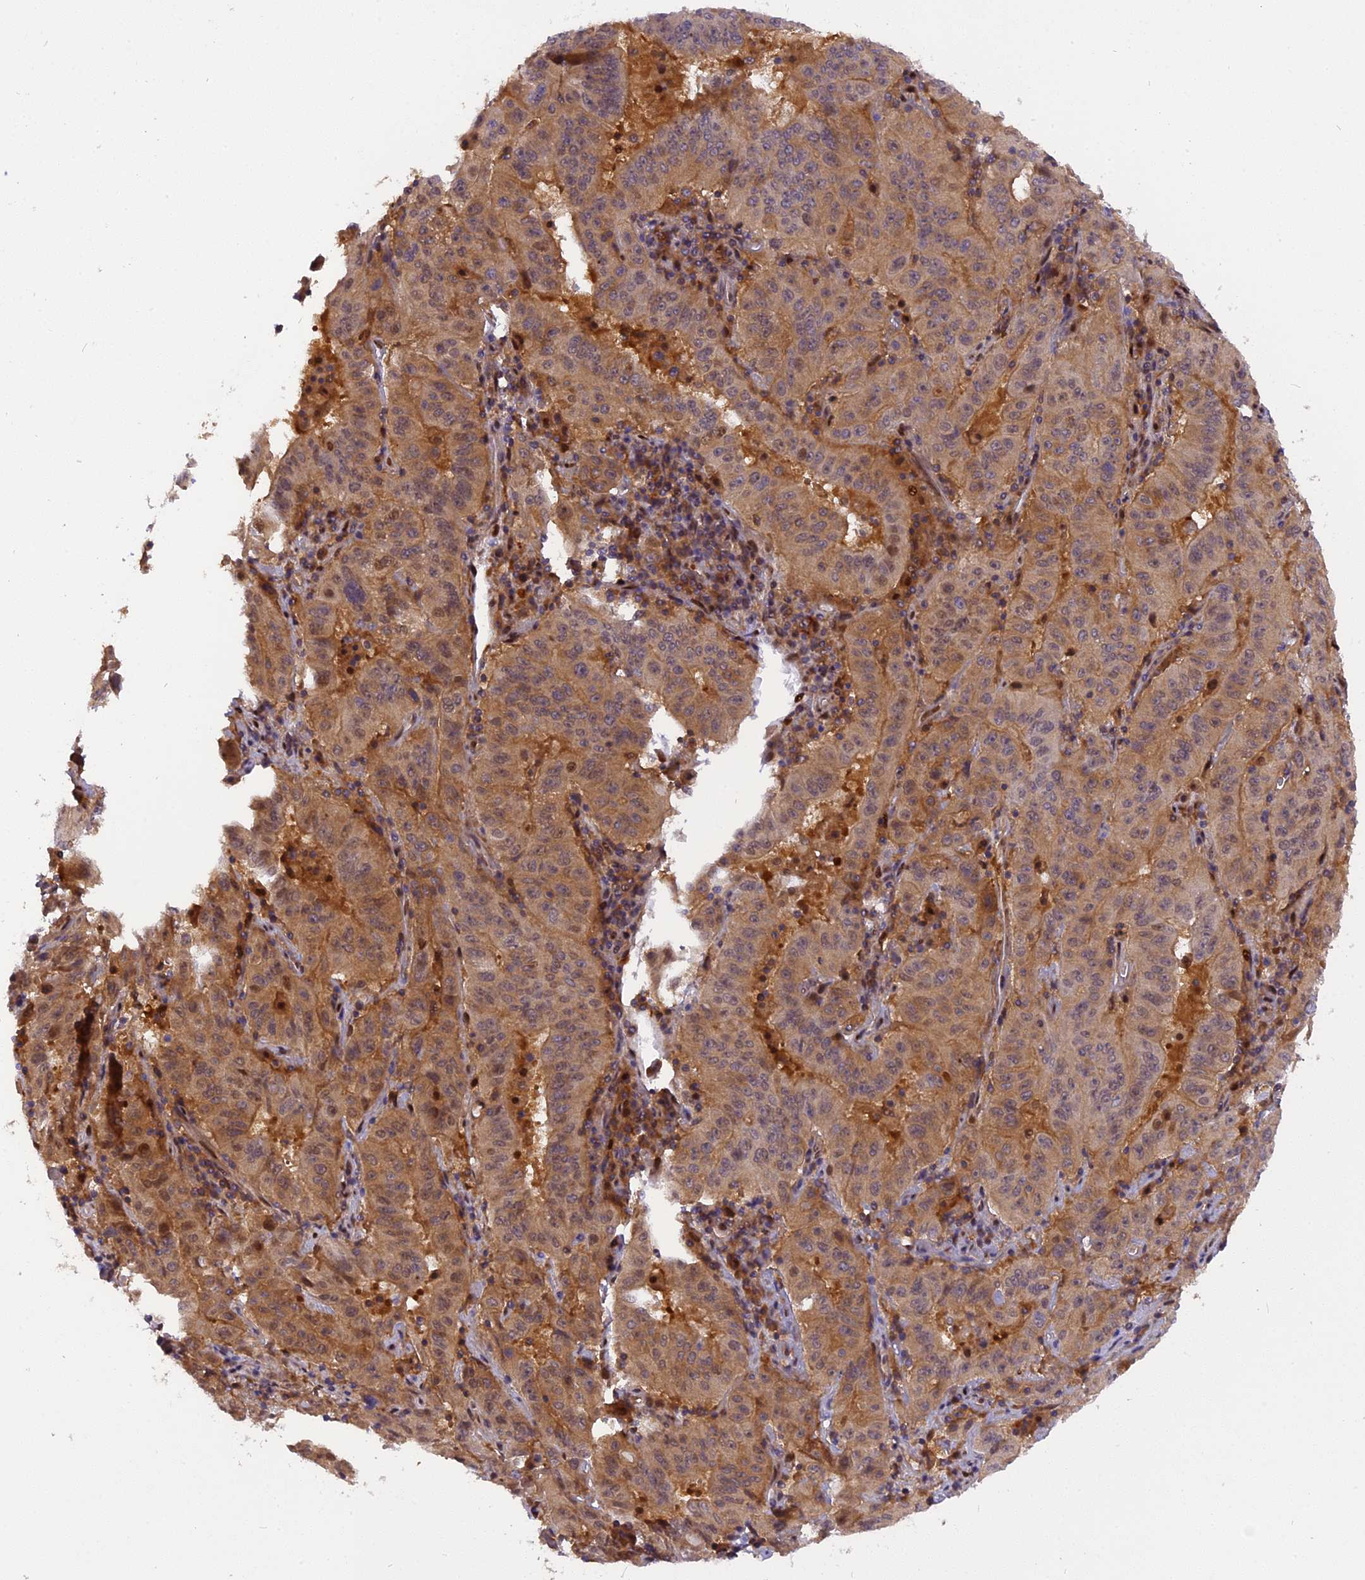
{"staining": {"intensity": "weak", "quantity": "25%-75%", "location": "cytoplasmic/membranous"}, "tissue": "pancreatic cancer", "cell_type": "Tumor cells", "image_type": "cancer", "snomed": [{"axis": "morphology", "description": "Adenocarcinoma, NOS"}, {"axis": "topography", "description": "Pancreas"}], "caption": "High-magnification brightfield microscopy of pancreatic cancer stained with DAB (3,3'-diaminobenzidine) (brown) and counterstained with hematoxylin (blue). tumor cells exhibit weak cytoplasmic/membranous positivity is appreciated in approximately25%-75% of cells.", "gene": "RABGGTA", "patient": {"sex": "male", "age": 63}}